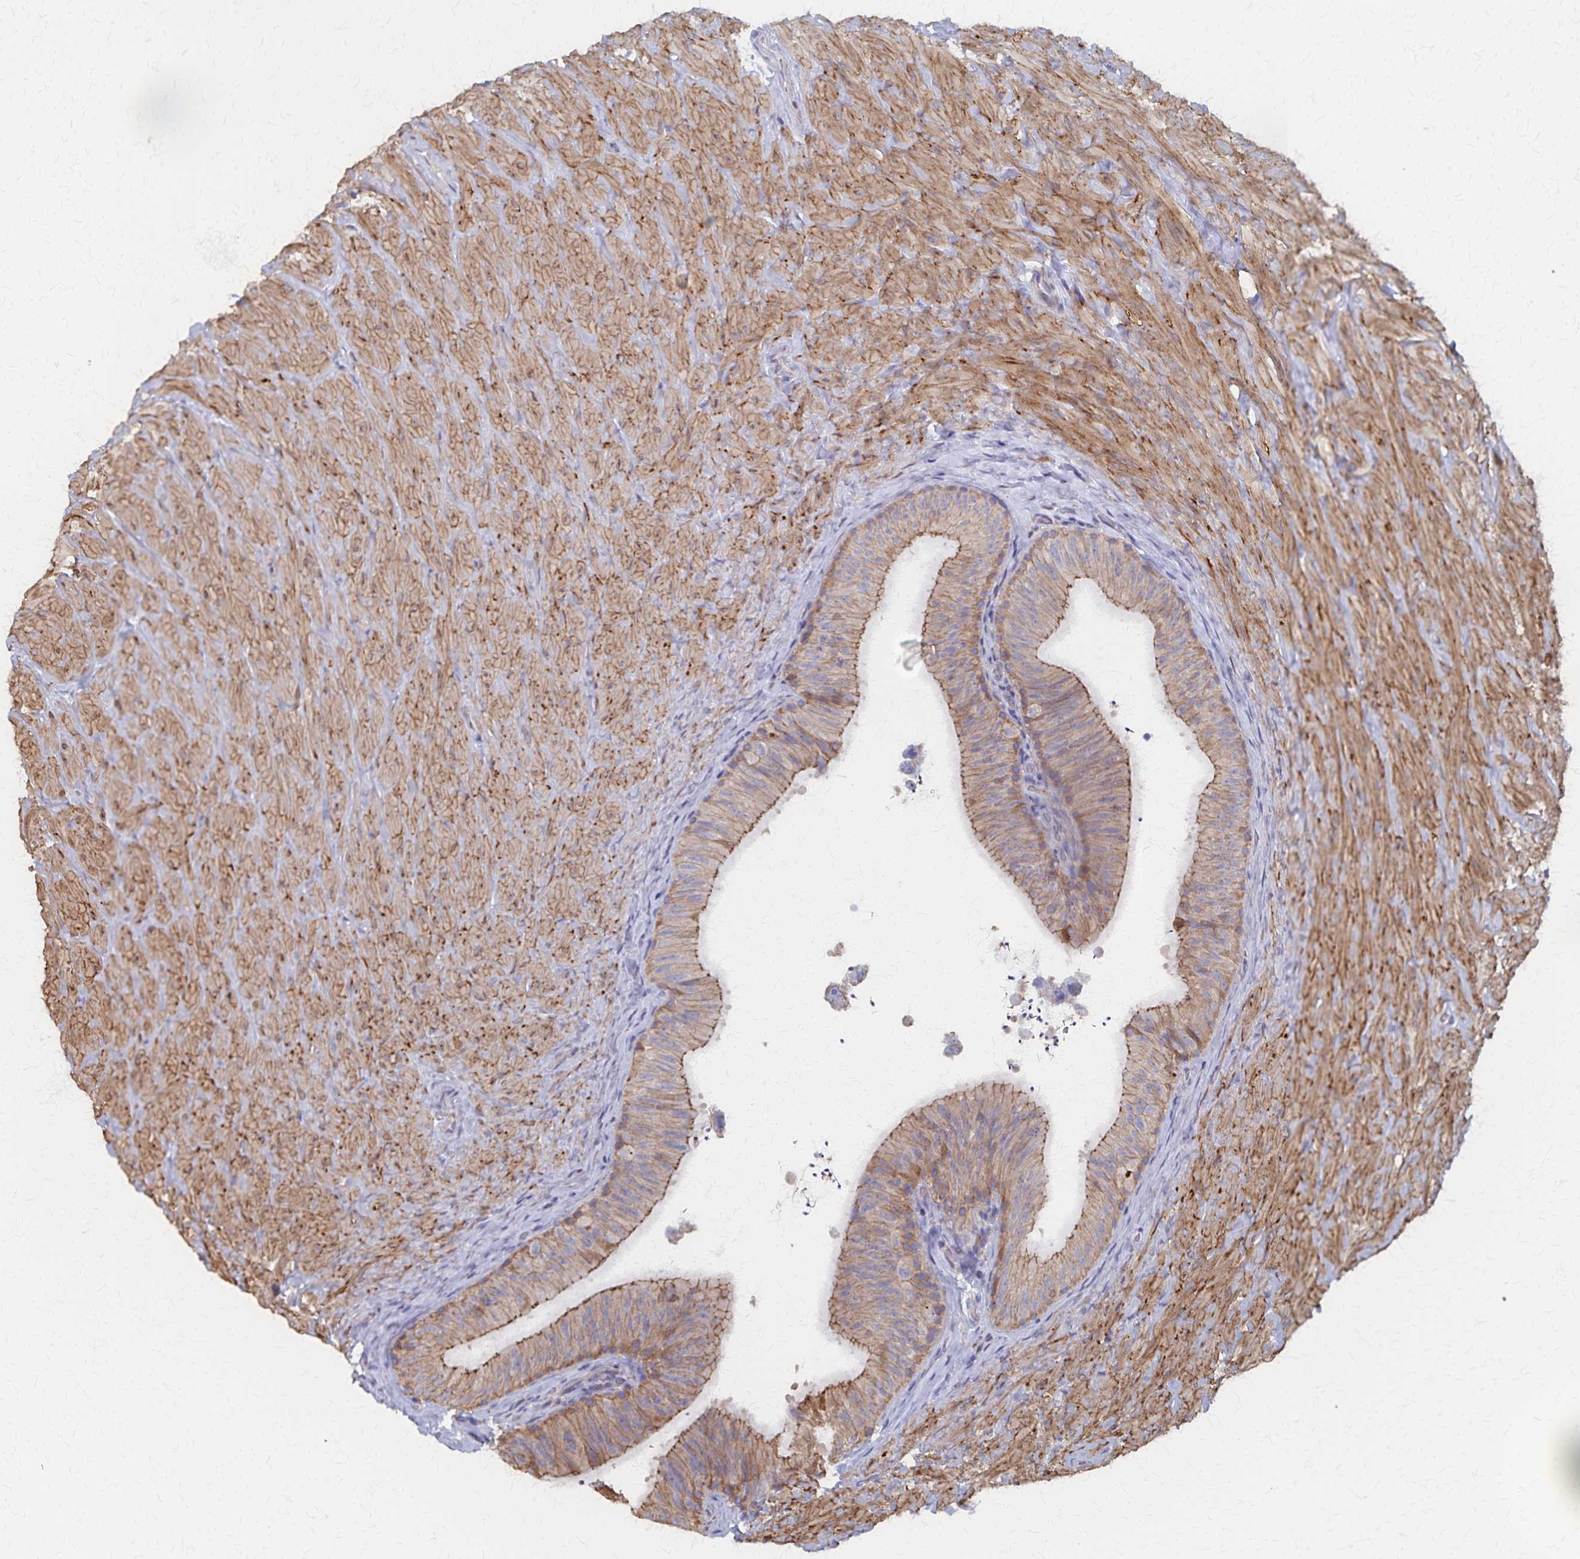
{"staining": {"intensity": "moderate", "quantity": ">75%", "location": "cytoplasmic/membranous"}, "tissue": "epididymis", "cell_type": "Glandular cells", "image_type": "normal", "snomed": [{"axis": "morphology", "description": "Normal tissue, NOS"}, {"axis": "topography", "description": "Epididymis, spermatic cord, NOS"}, {"axis": "topography", "description": "Epididymis"}], "caption": "Immunohistochemistry photomicrograph of unremarkable epididymis: human epididymis stained using IHC displays medium levels of moderate protein expression localized specifically in the cytoplasmic/membranous of glandular cells, appearing as a cytoplasmic/membranous brown color.", "gene": "PGAP2", "patient": {"sex": "male", "age": 31}}